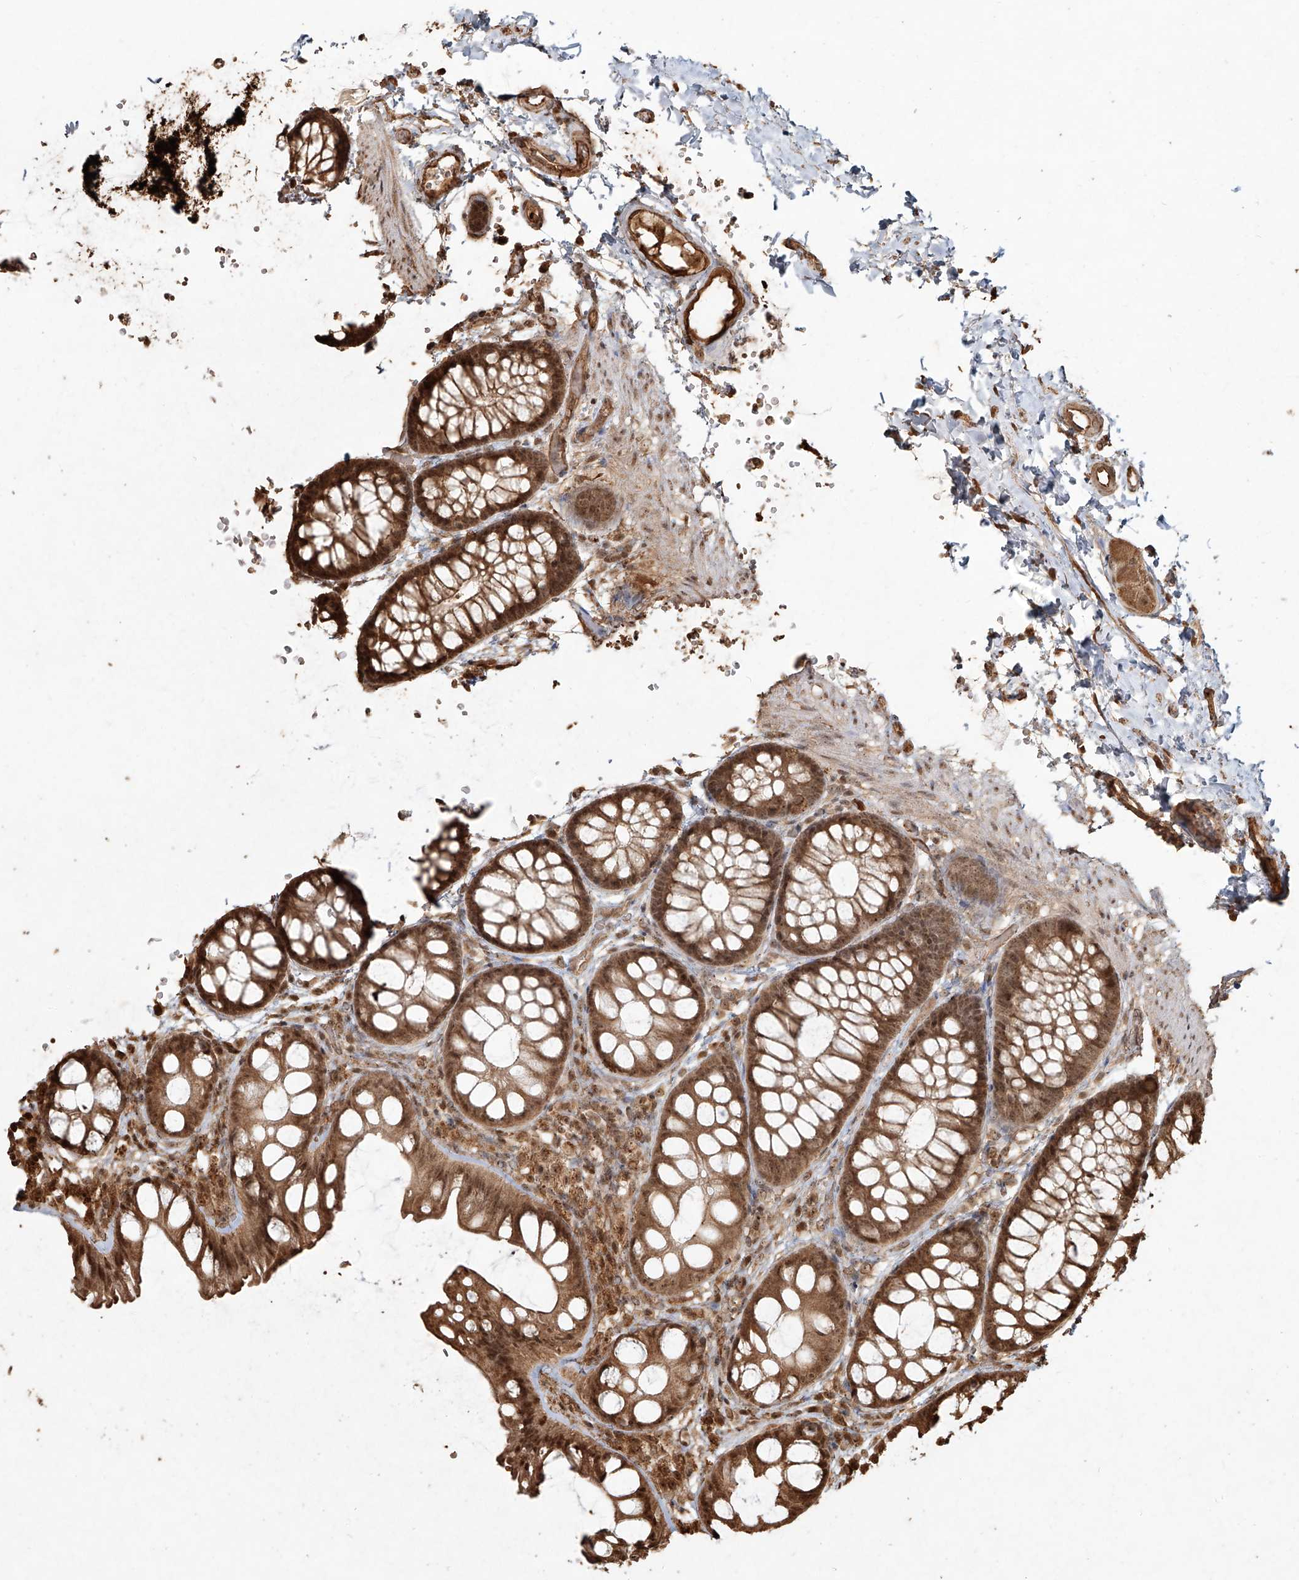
{"staining": {"intensity": "moderate", "quantity": ">75%", "location": "cytoplasmic/membranous"}, "tissue": "colon", "cell_type": "Endothelial cells", "image_type": "normal", "snomed": [{"axis": "morphology", "description": "Normal tissue, NOS"}, {"axis": "topography", "description": "Colon"}], "caption": "Immunohistochemical staining of normal colon shows medium levels of moderate cytoplasmic/membranous expression in approximately >75% of endothelial cells. (DAB (3,3'-diaminobenzidine) IHC, brown staining for protein, blue staining for nuclei).", "gene": "UBE2K", "patient": {"sex": "male", "age": 47}}